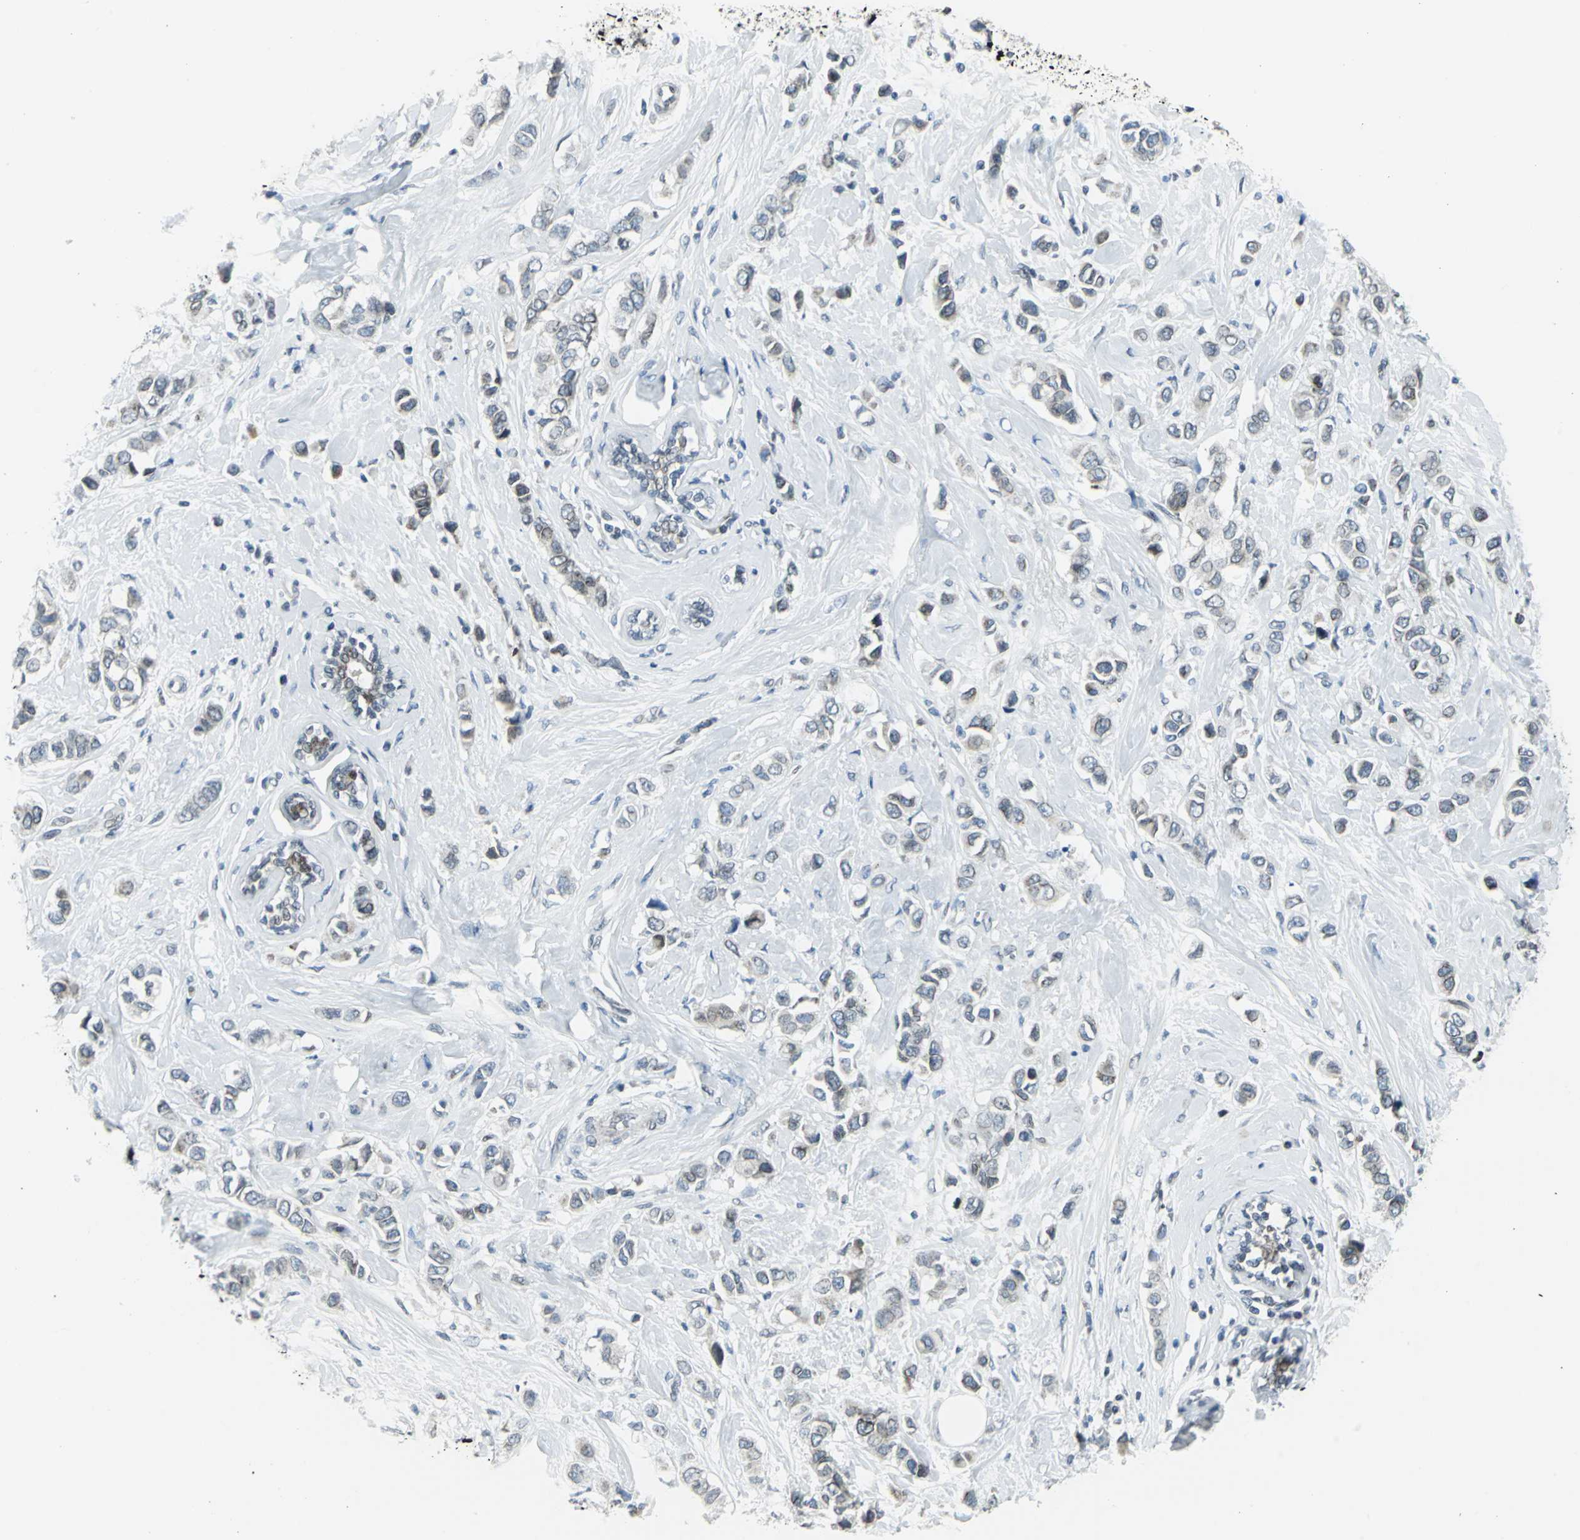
{"staining": {"intensity": "weak", "quantity": "<25%", "location": "cytoplasmic/membranous"}, "tissue": "breast cancer", "cell_type": "Tumor cells", "image_type": "cancer", "snomed": [{"axis": "morphology", "description": "Duct carcinoma"}, {"axis": "topography", "description": "Breast"}], "caption": "Intraductal carcinoma (breast) was stained to show a protein in brown. There is no significant expression in tumor cells. (DAB IHC, high magnification).", "gene": "SNUPN", "patient": {"sex": "female", "age": 50}}